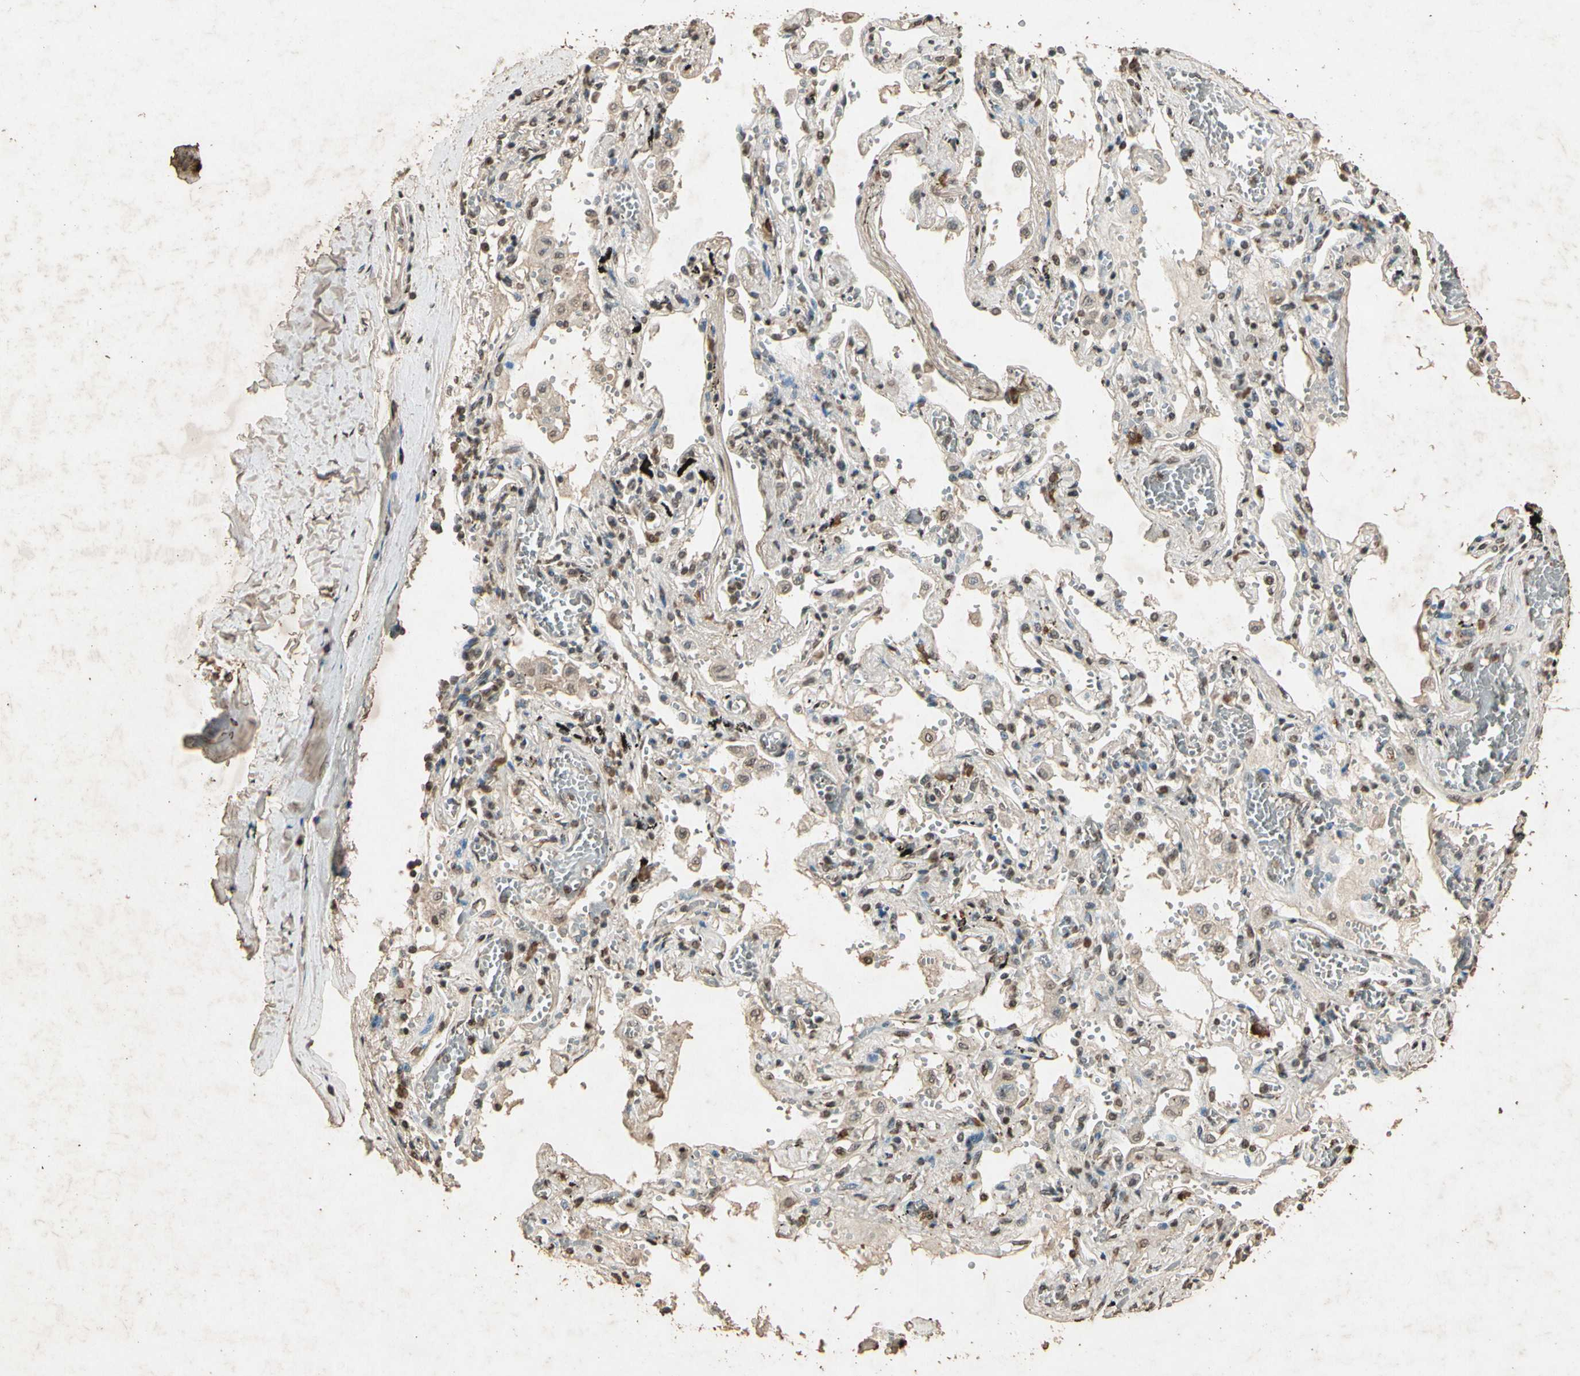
{"staining": {"intensity": "moderate", "quantity": "25%-75%", "location": "cytoplasmic/membranous"}, "tissue": "bronchus", "cell_type": "Respiratory epithelial cells", "image_type": "normal", "snomed": [{"axis": "morphology", "description": "Normal tissue, NOS"}, {"axis": "topography", "description": "Bronchus"}, {"axis": "topography", "description": "Lung"}], "caption": "Unremarkable bronchus was stained to show a protein in brown. There is medium levels of moderate cytoplasmic/membranous expression in approximately 25%-75% of respiratory epithelial cells. The staining was performed using DAB to visualize the protein expression in brown, while the nuclei were stained in blue with hematoxylin (Magnification: 20x).", "gene": "GC", "patient": {"sex": "female", "age": 56}}